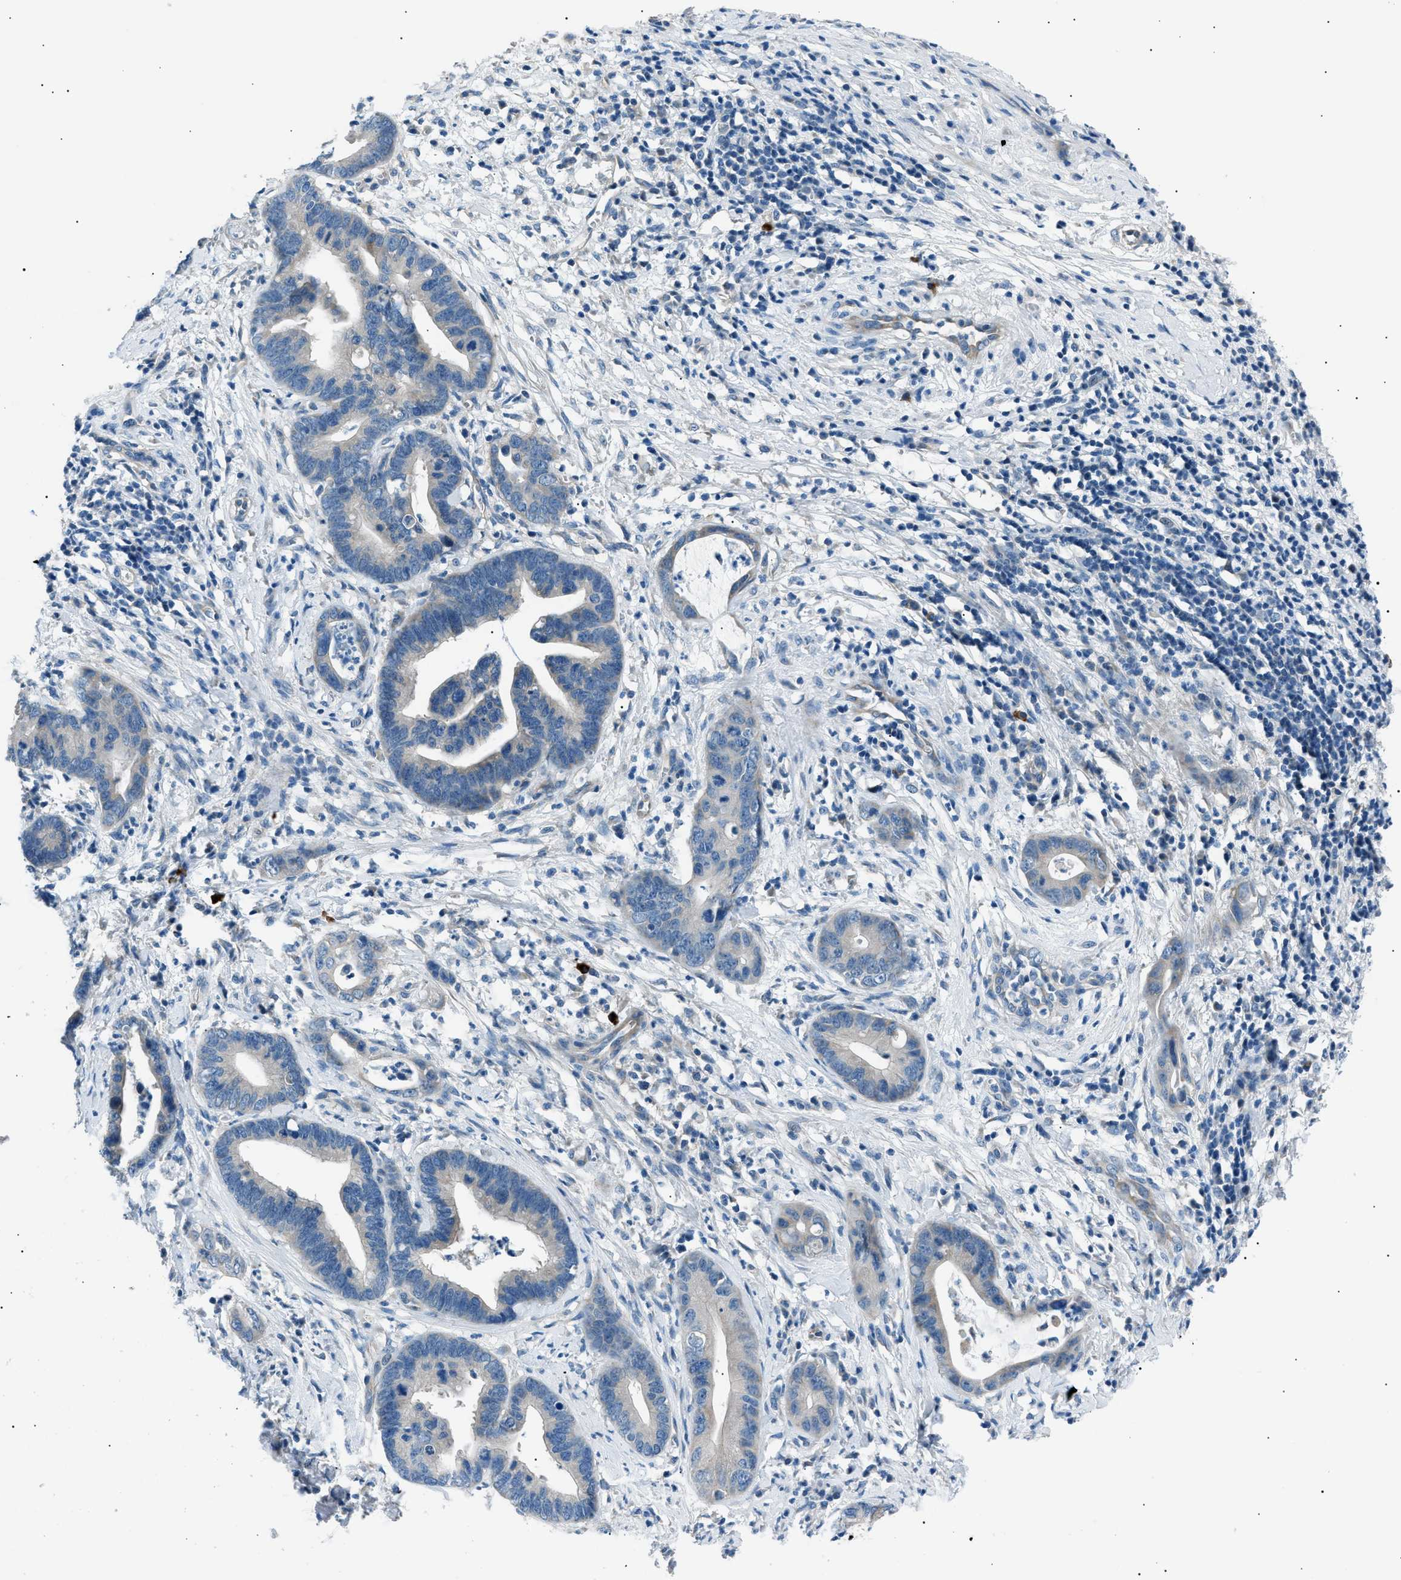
{"staining": {"intensity": "negative", "quantity": "none", "location": "none"}, "tissue": "cervical cancer", "cell_type": "Tumor cells", "image_type": "cancer", "snomed": [{"axis": "morphology", "description": "Adenocarcinoma, NOS"}, {"axis": "topography", "description": "Cervix"}], "caption": "Tumor cells show no significant positivity in cervical cancer (adenocarcinoma).", "gene": "LRRC37B", "patient": {"sex": "female", "age": 44}}